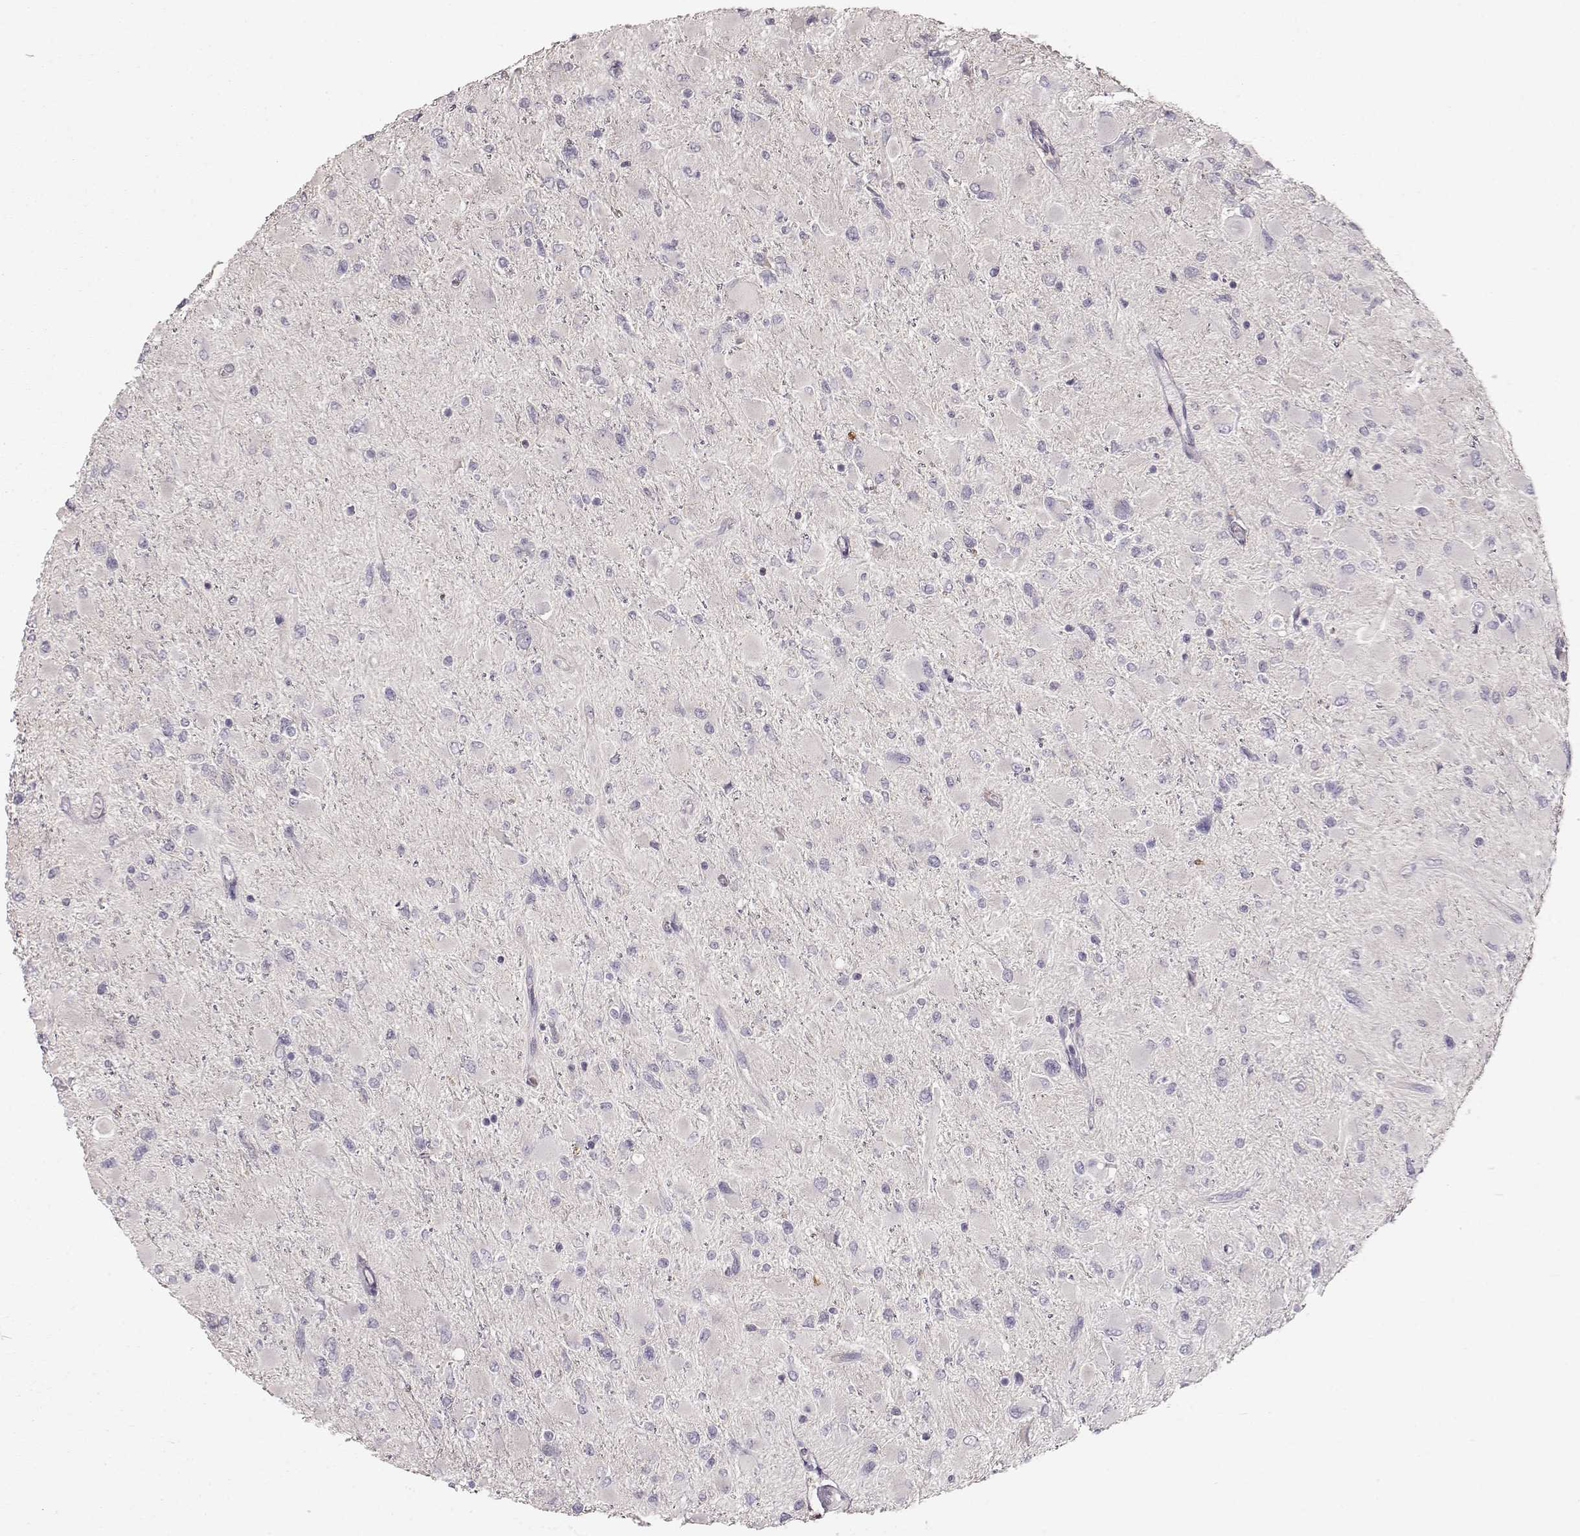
{"staining": {"intensity": "negative", "quantity": "none", "location": "none"}, "tissue": "glioma", "cell_type": "Tumor cells", "image_type": "cancer", "snomed": [{"axis": "morphology", "description": "Glioma, malignant, High grade"}, {"axis": "topography", "description": "Cerebral cortex"}], "caption": "Malignant glioma (high-grade) stained for a protein using IHC reveals no positivity tumor cells.", "gene": "ARHGAP8", "patient": {"sex": "female", "age": 36}}